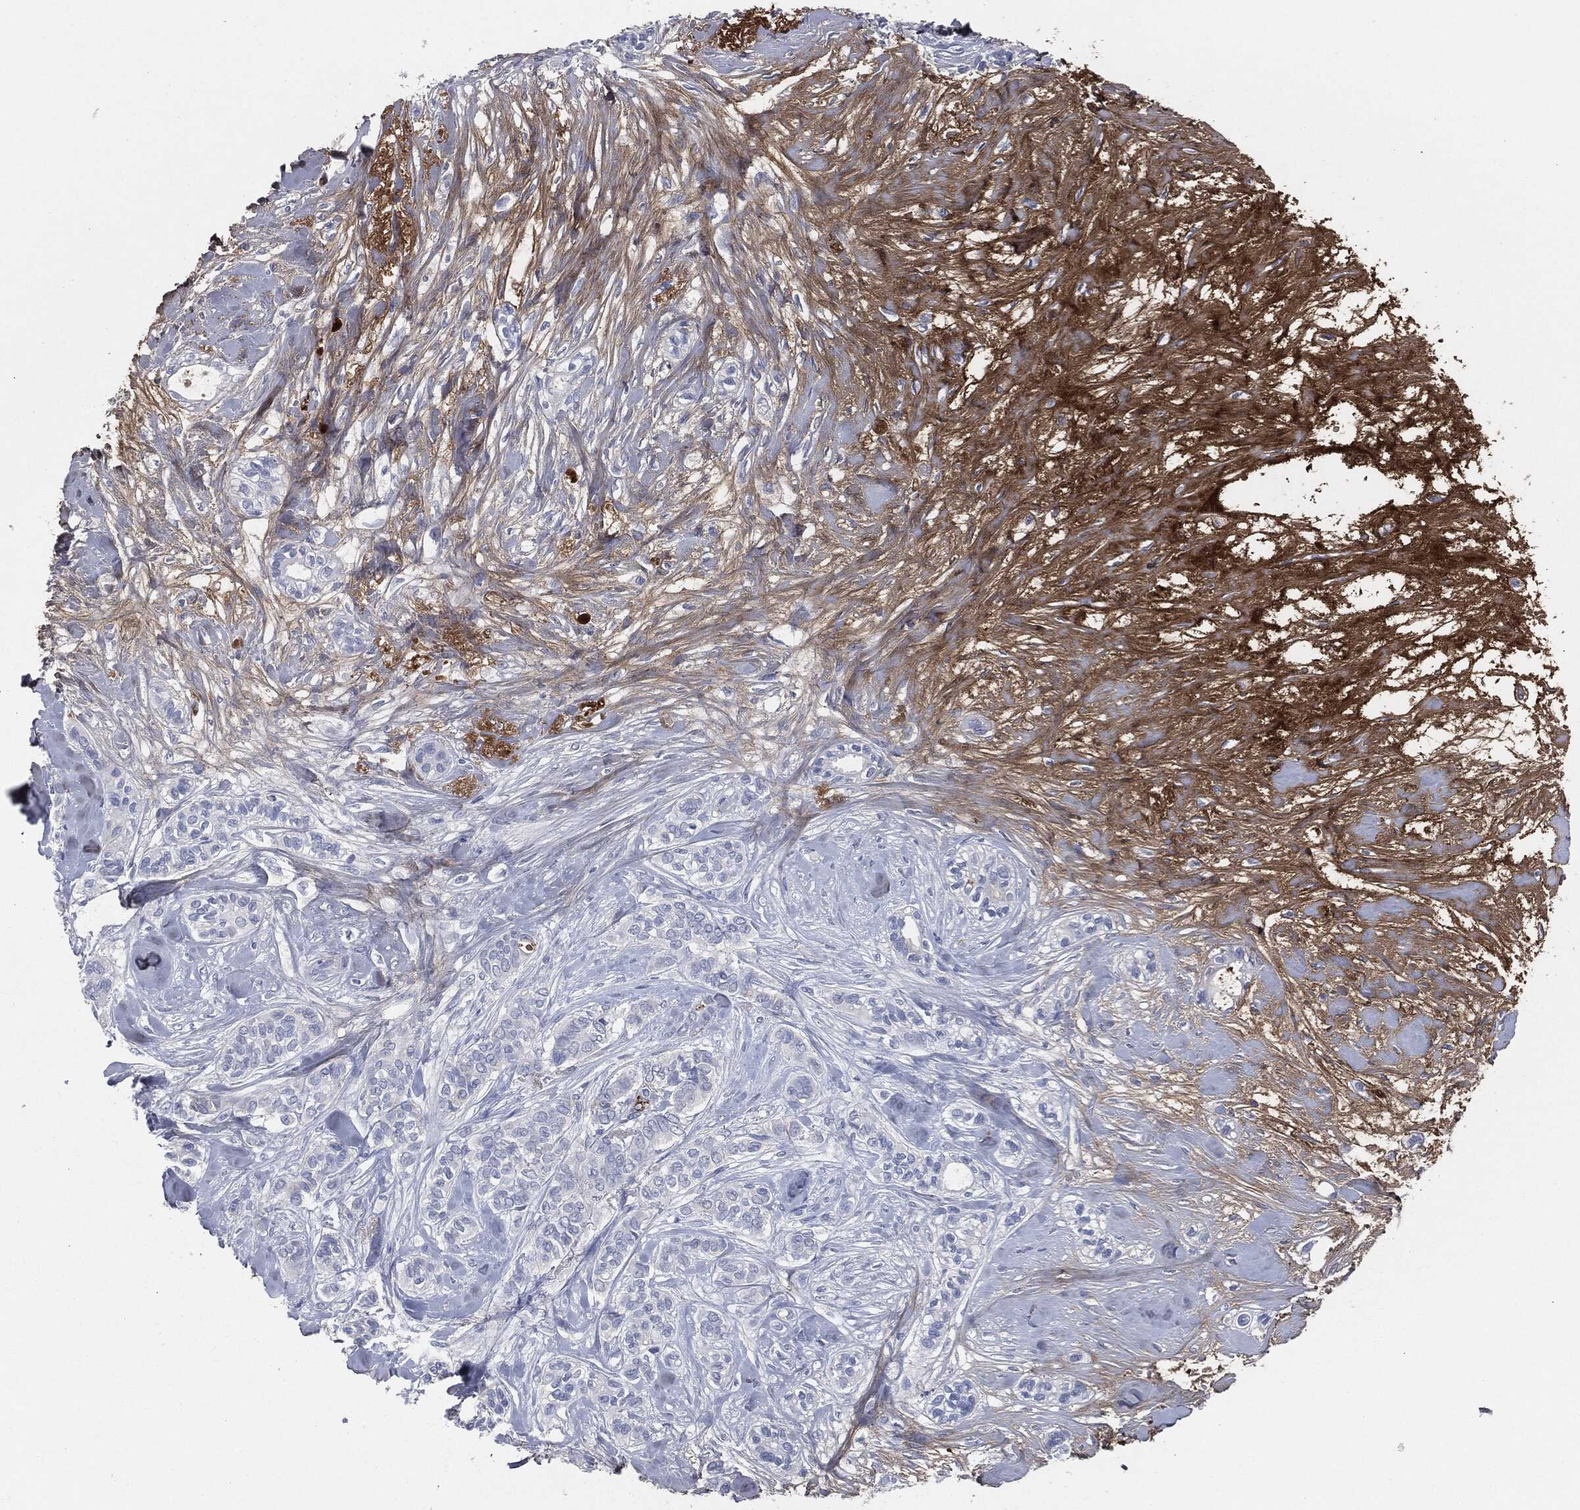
{"staining": {"intensity": "negative", "quantity": "none", "location": "none"}, "tissue": "breast cancer", "cell_type": "Tumor cells", "image_type": "cancer", "snomed": [{"axis": "morphology", "description": "Duct carcinoma"}, {"axis": "topography", "description": "Breast"}], "caption": "An immunohistochemistry (IHC) photomicrograph of breast cancer (intraductal carcinoma) is shown. There is no staining in tumor cells of breast cancer (intraductal carcinoma). (DAB IHC visualized using brightfield microscopy, high magnification).", "gene": "APOB", "patient": {"sex": "female", "age": 71}}